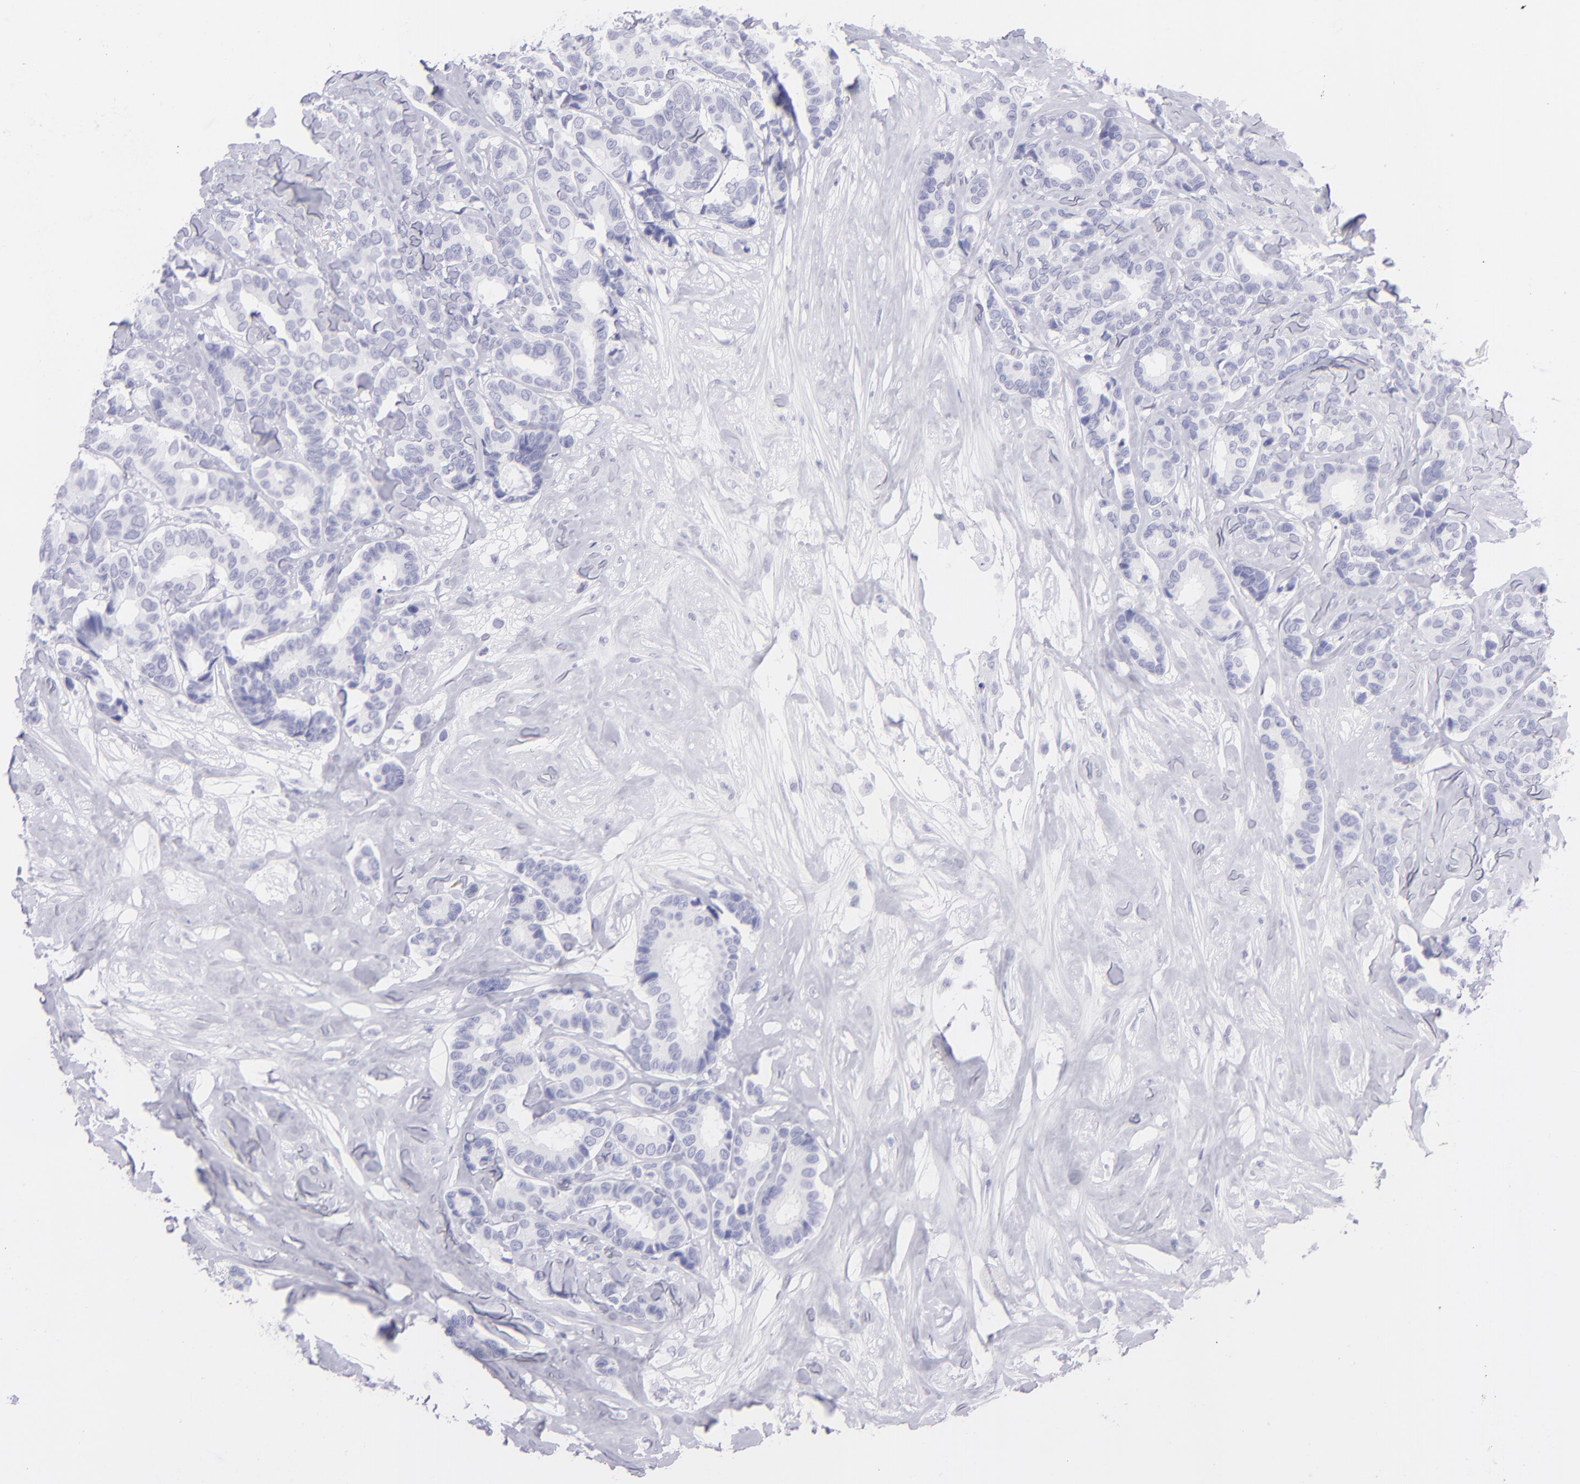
{"staining": {"intensity": "negative", "quantity": "none", "location": "none"}, "tissue": "breast cancer", "cell_type": "Tumor cells", "image_type": "cancer", "snomed": [{"axis": "morphology", "description": "Duct carcinoma"}, {"axis": "topography", "description": "Breast"}], "caption": "Immunohistochemistry (IHC) micrograph of human intraductal carcinoma (breast) stained for a protein (brown), which demonstrates no staining in tumor cells.", "gene": "SLC1A2", "patient": {"sex": "female", "age": 87}}